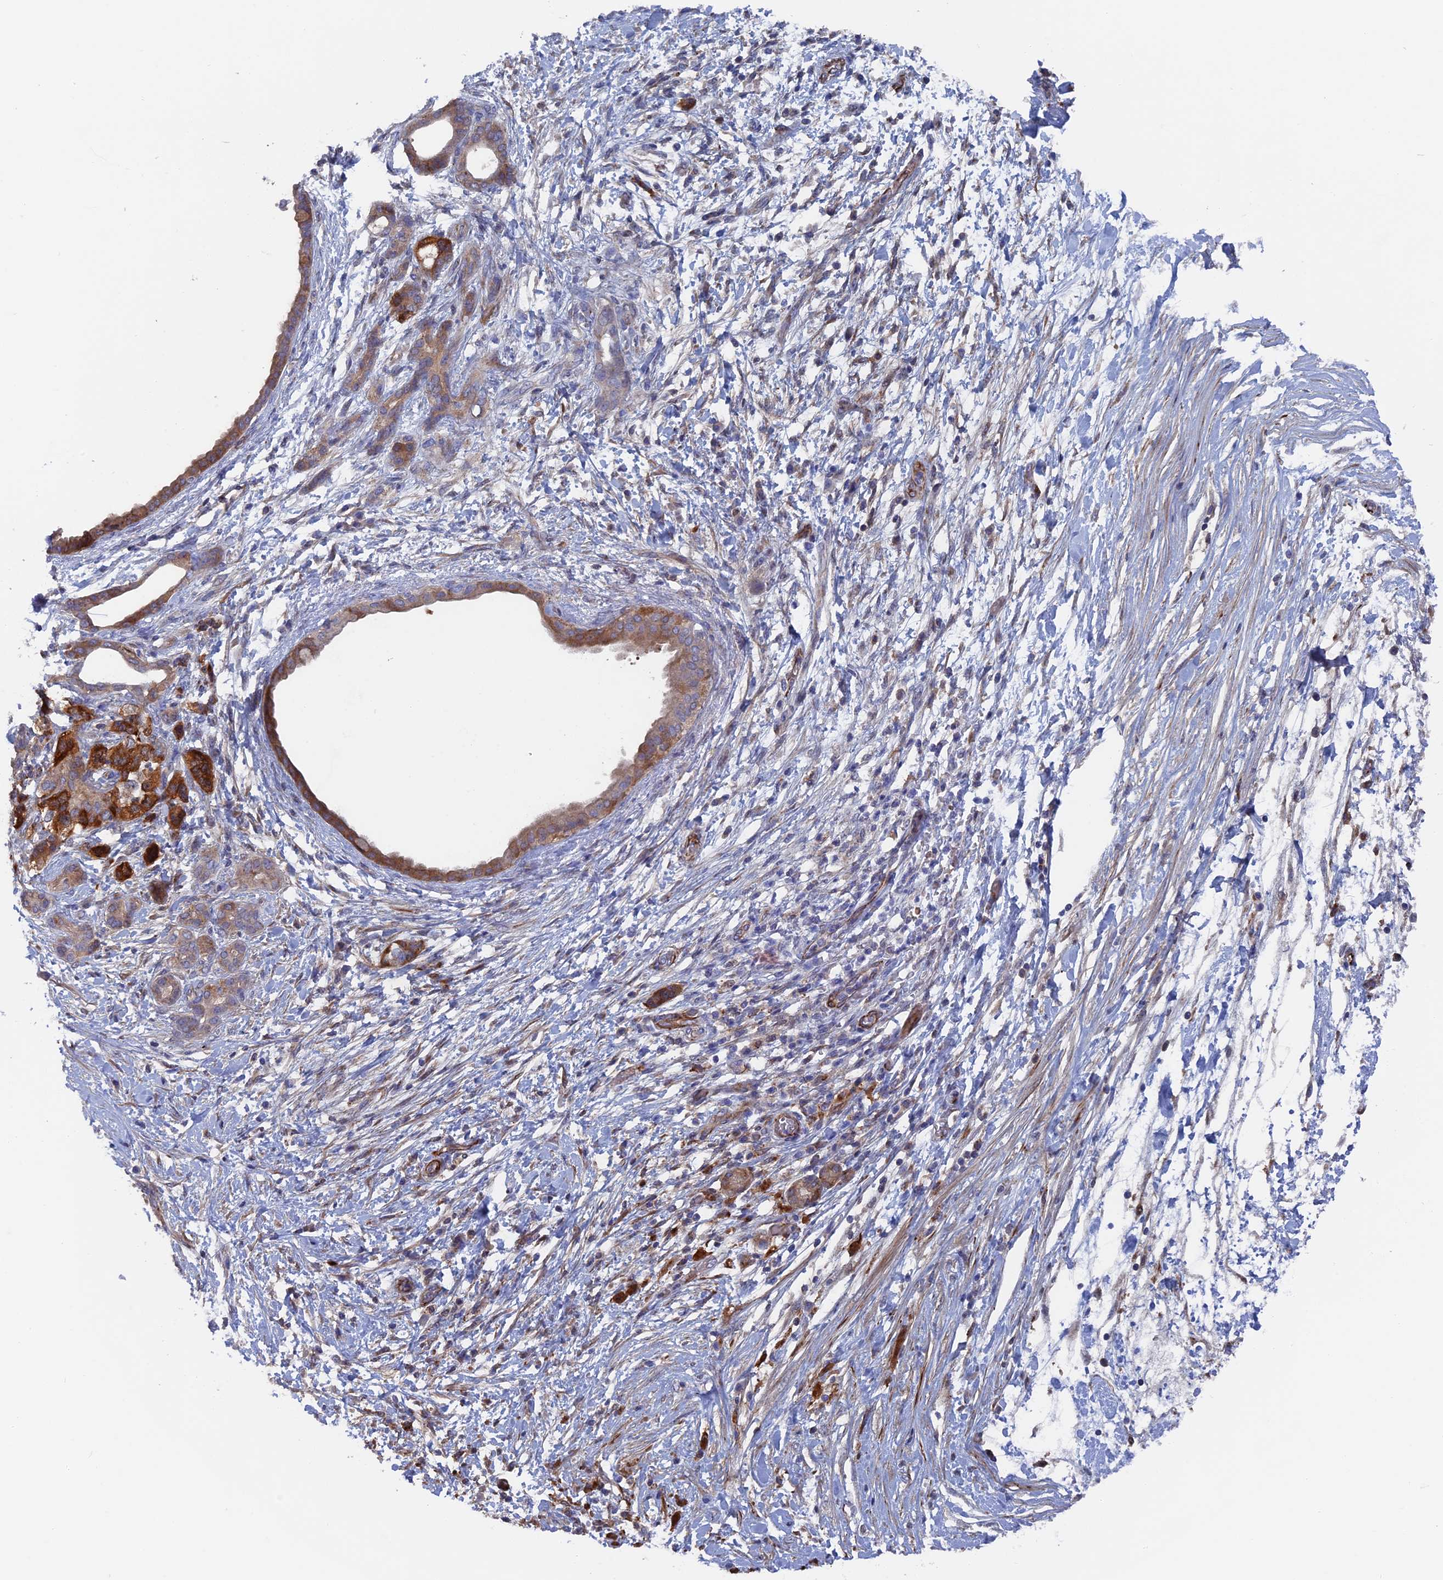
{"staining": {"intensity": "moderate", "quantity": "25%-75%", "location": "cytoplasmic/membranous"}, "tissue": "pancreatic cancer", "cell_type": "Tumor cells", "image_type": "cancer", "snomed": [{"axis": "morphology", "description": "Adenocarcinoma, NOS"}, {"axis": "topography", "description": "Pancreas"}], "caption": "Adenocarcinoma (pancreatic) tissue displays moderate cytoplasmic/membranous staining in approximately 25%-75% of tumor cells Using DAB (brown) and hematoxylin (blue) stains, captured at high magnification using brightfield microscopy.", "gene": "SMG9", "patient": {"sex": "female", "age": 55}}